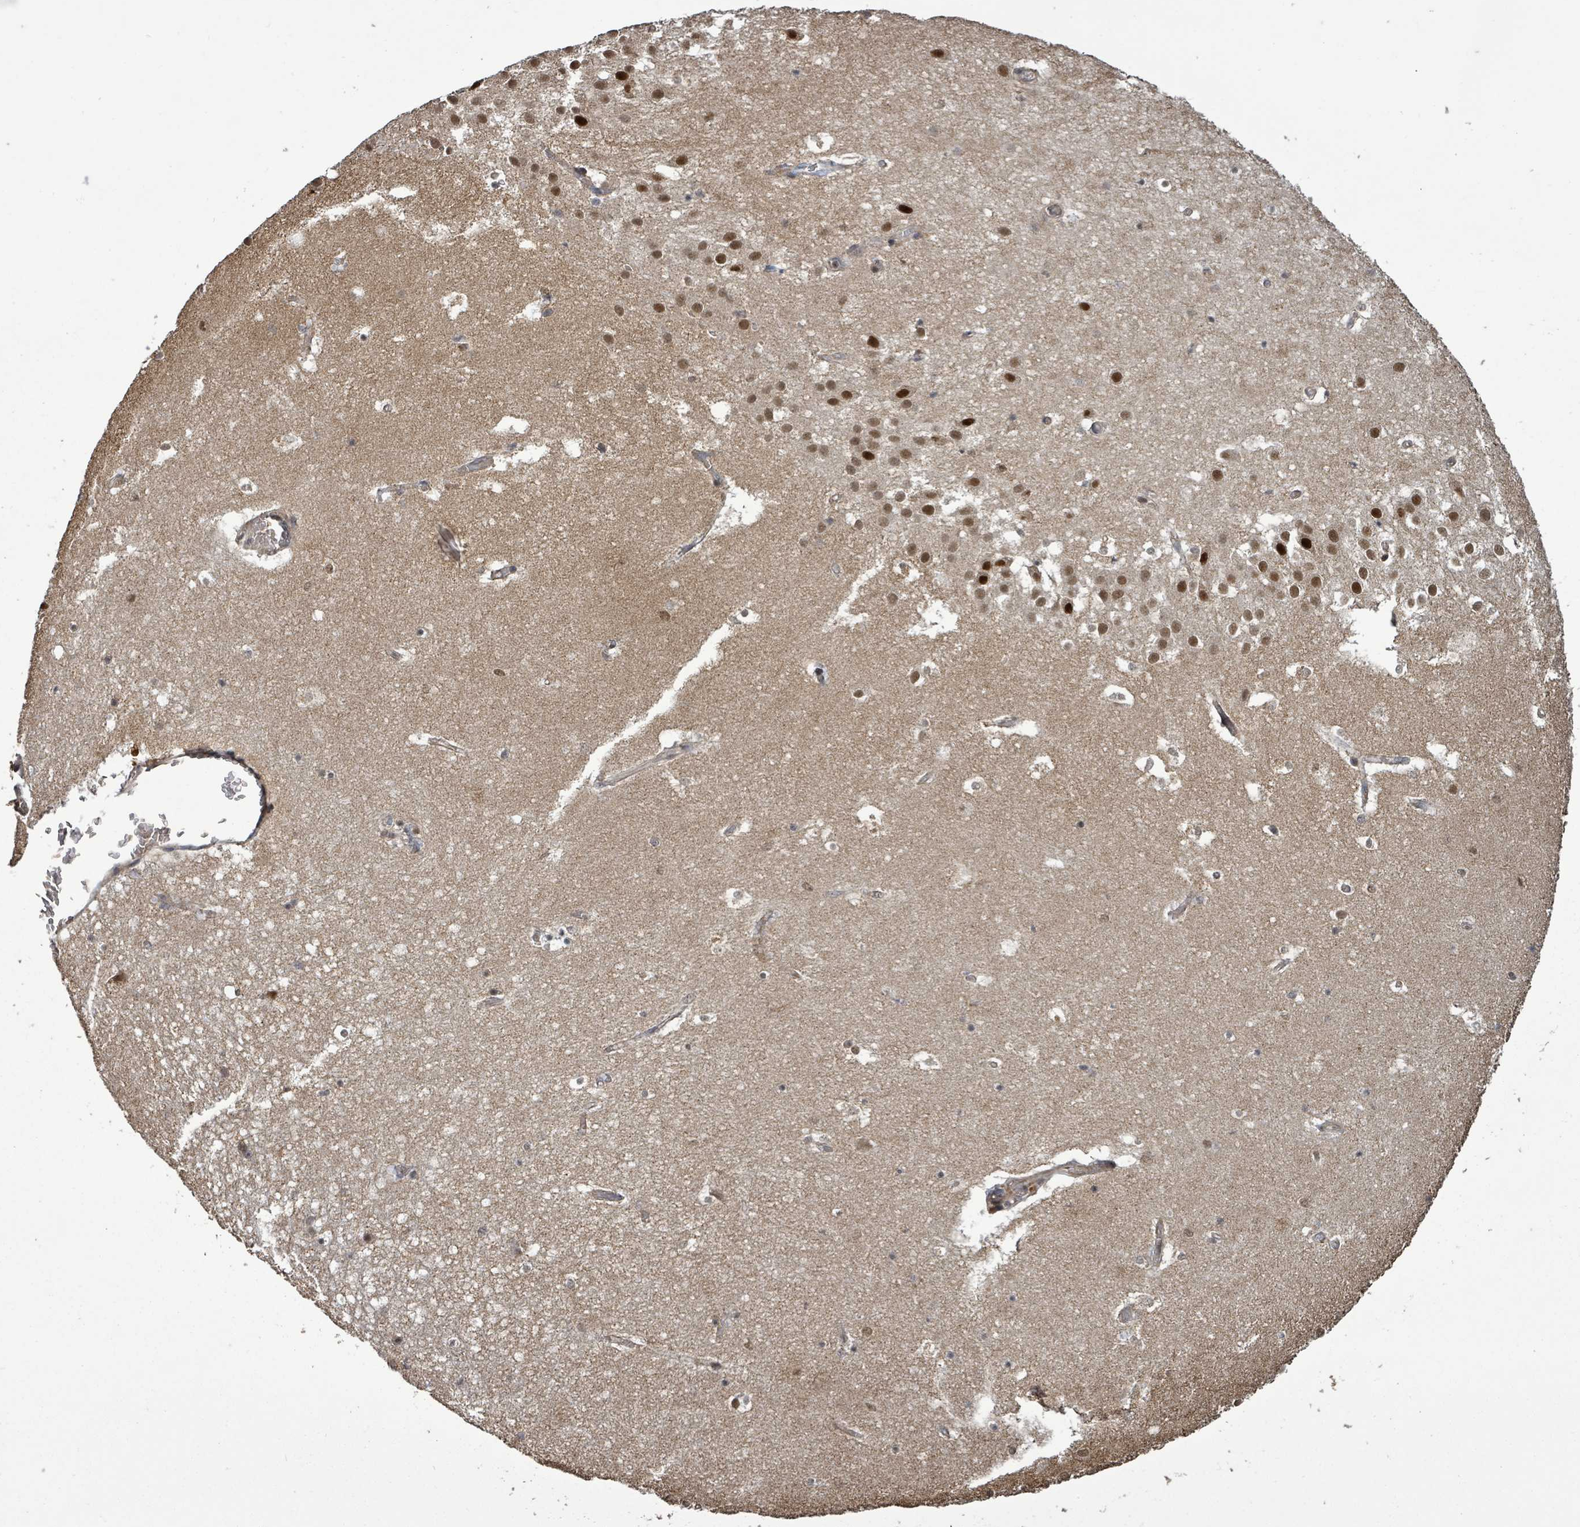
{"staining": {"intensity": "moderate", "quantity": "<25%", "location": "nuclear"}, "tissue": "hippocampus", "cell_type": "Glial cells", "image_type": "normal", "snomed": [{"axis": "morphology", "description": "Normal tissue, NOS"}, {"axis": "topography", "description": "Hippocampus"}], "caption": "Immunohistochemistry image of normal hippocampus: human hippocampus stained using immunohistochemistry demonstrates low levels of moderate protein expression localized specifically in the nuclear of glial cells, appearing as a nuclear brown color.", "gene": "PATZ1", "patient": {"sex": "female", "age": 52}}